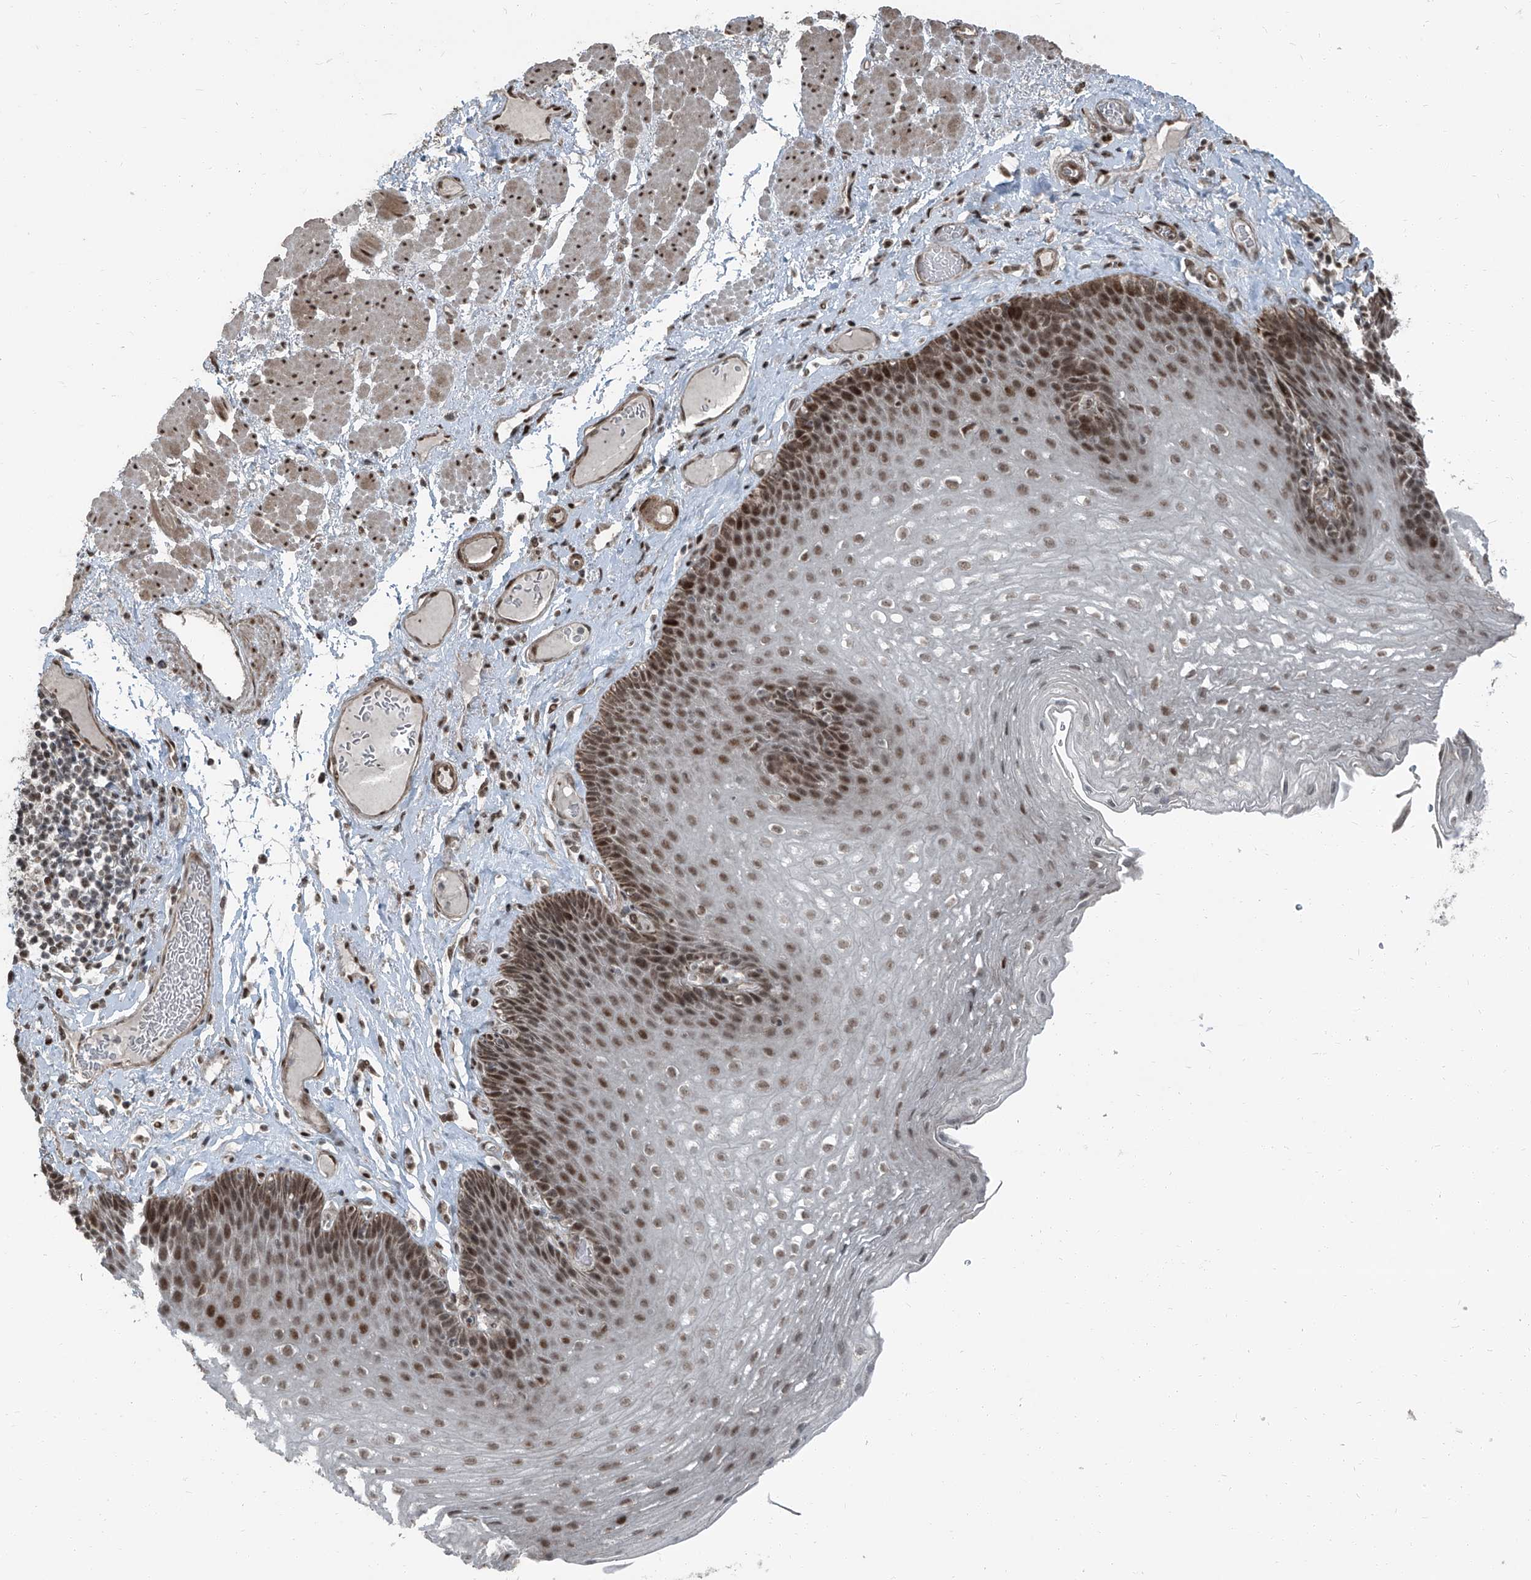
{"staining": {"intensity": "moderate", "quantity": ">75%", "location": "nuclear"}, "tissue": "esophagus", "cell_type": "Squamous epithelial cells", "image_type": "normal", "snomed": [{"axis": "morphology", "description": "Normal tissue, NOS"}, {"axis": "topography", "description": "Esophagus"}], "caption": "Immunohistochemical staining of benign human esophagus reveals medium levels of moderate nuclear positivity in about >75% of squamous epithelial cells.", "gene": "ZNF570", "patient": {"sex": "female", "age": 66}}